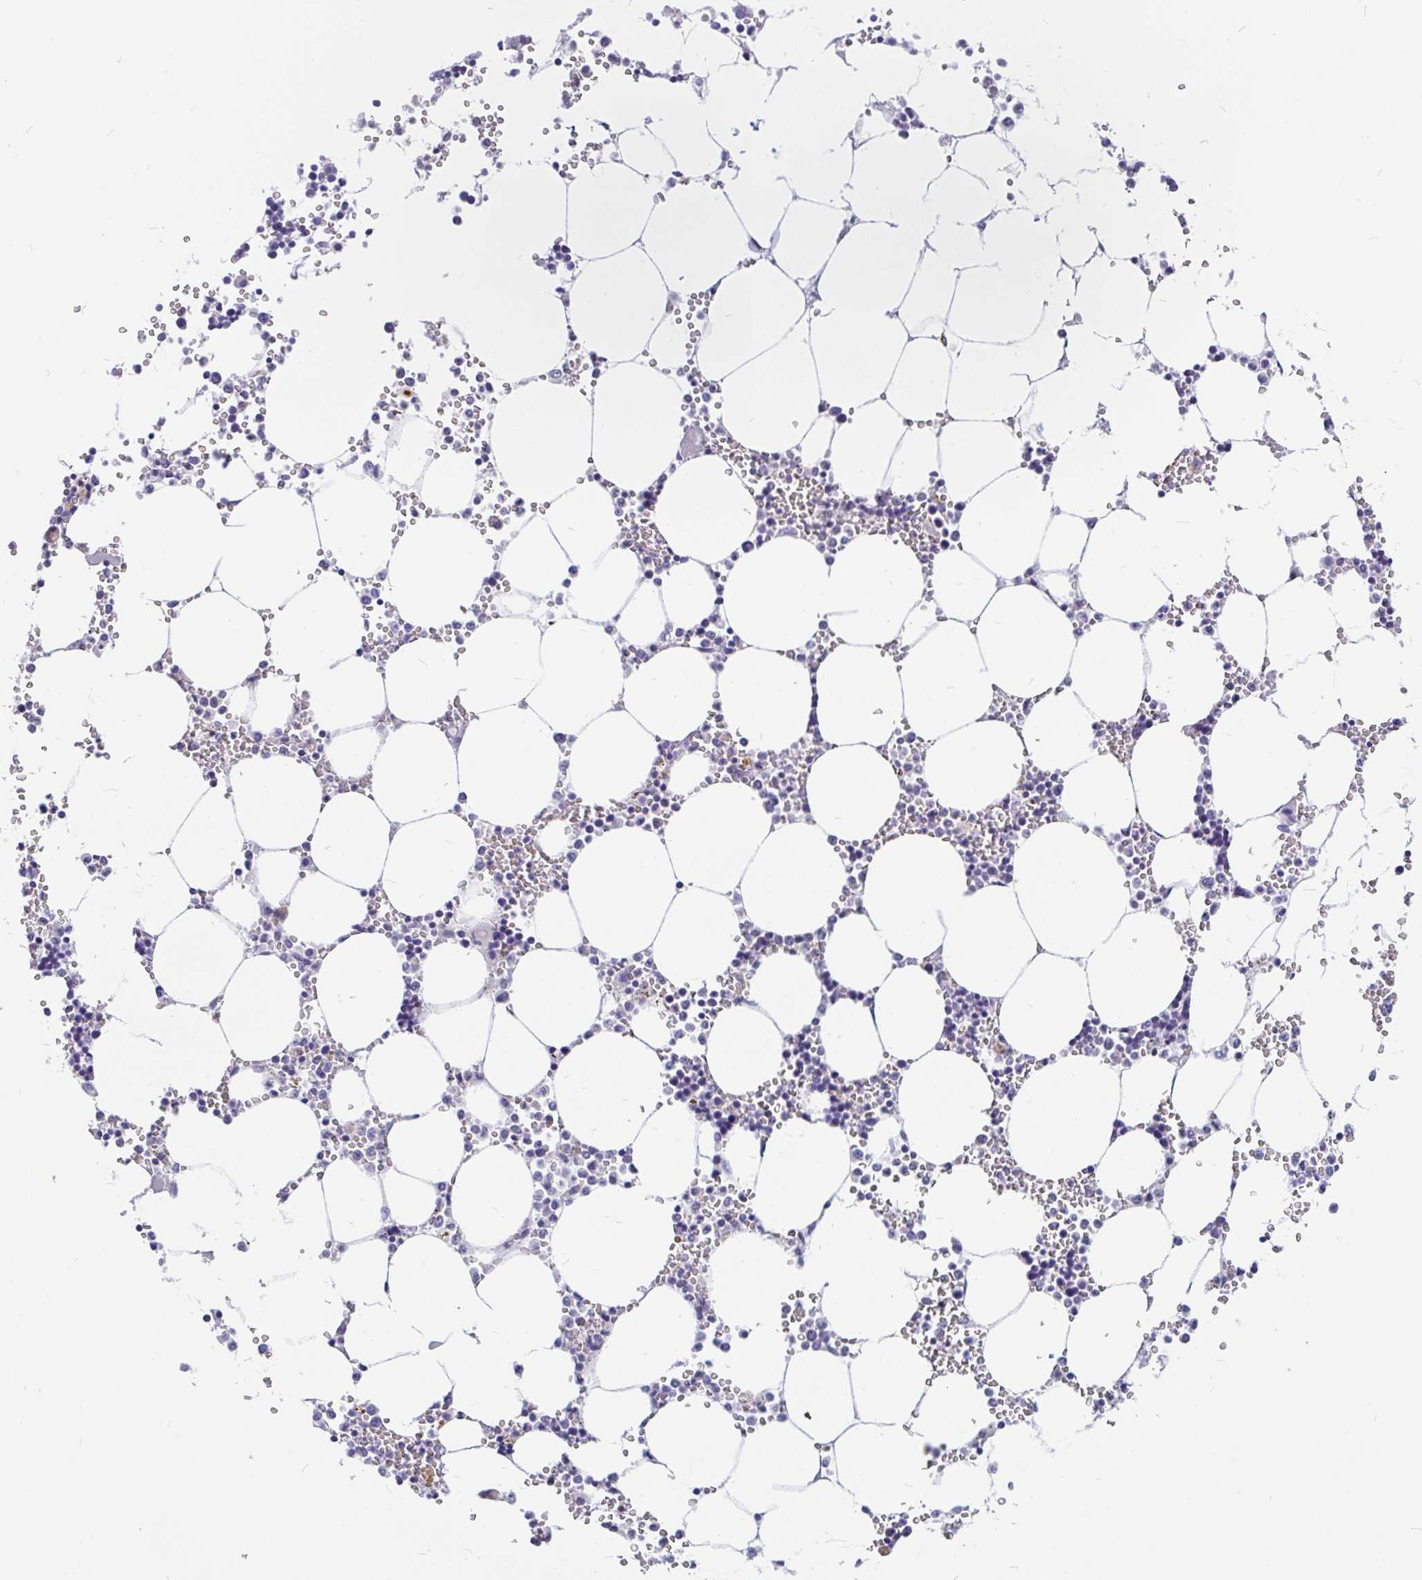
{"staining": {"intensity": "negative", "quantity": "none", "location": "none"}, "tissue": "bone marrow", "cell_type": "Hematopoietic cells", "image_type": "normal", "snomed": [{"axis": "morphology", "description": "Normal tissue, NOS"}, {"axis": "topography", "description": "Bone marrow"}], "caption": "Micrograph shows no significant protein positivity in hematopoietic cells of normal bone marrow. (DAB (3,3'-diaminobenzidine) immunohistochemistry with hematoxylin counter stain).", "gene": "KIAA2013", "patient": {"sex": "male", "age": 64}}